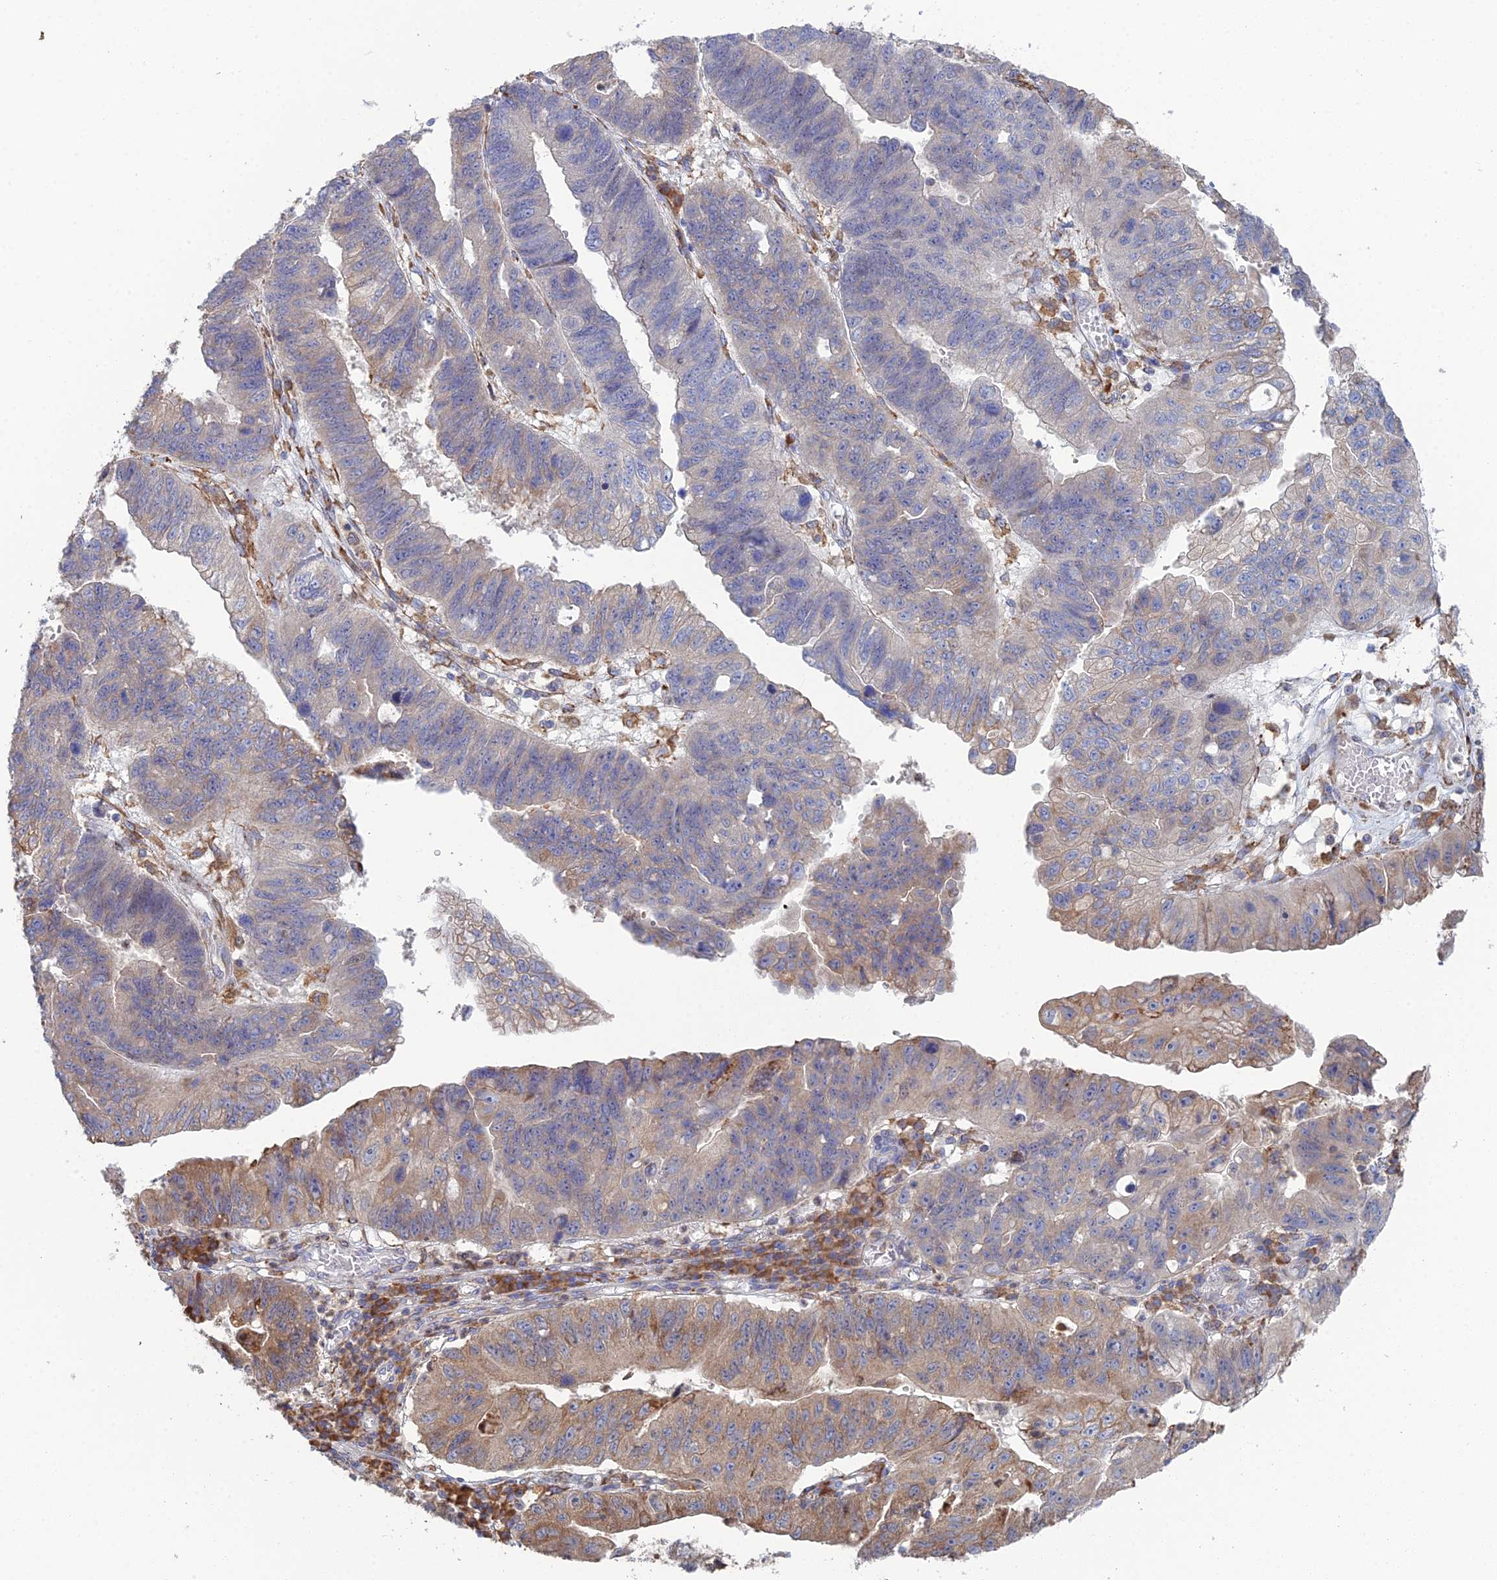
{"staining": {"intensity": "moderate", "quantity": "<25%", "location": "cytoplasmic/membranous"}, "tissue": "stomach cancer", "cell_type": "Tumor cells", "image_type": "cancer", "snomed": [{"axis": "morphology", "description": "Adenocarcinoma, NOS"}, {"axis": "topography", "description": "Stomach"}], "caption": "Immunohistochemical staining of human stomach adenocarcinoma exhibits low levels of moderate cytoplasmic/membranous positivity in approximately <25% of tumor cells.", "gene": "TRAPPC6A", "patient": {"sex": "male", "age": 59}}